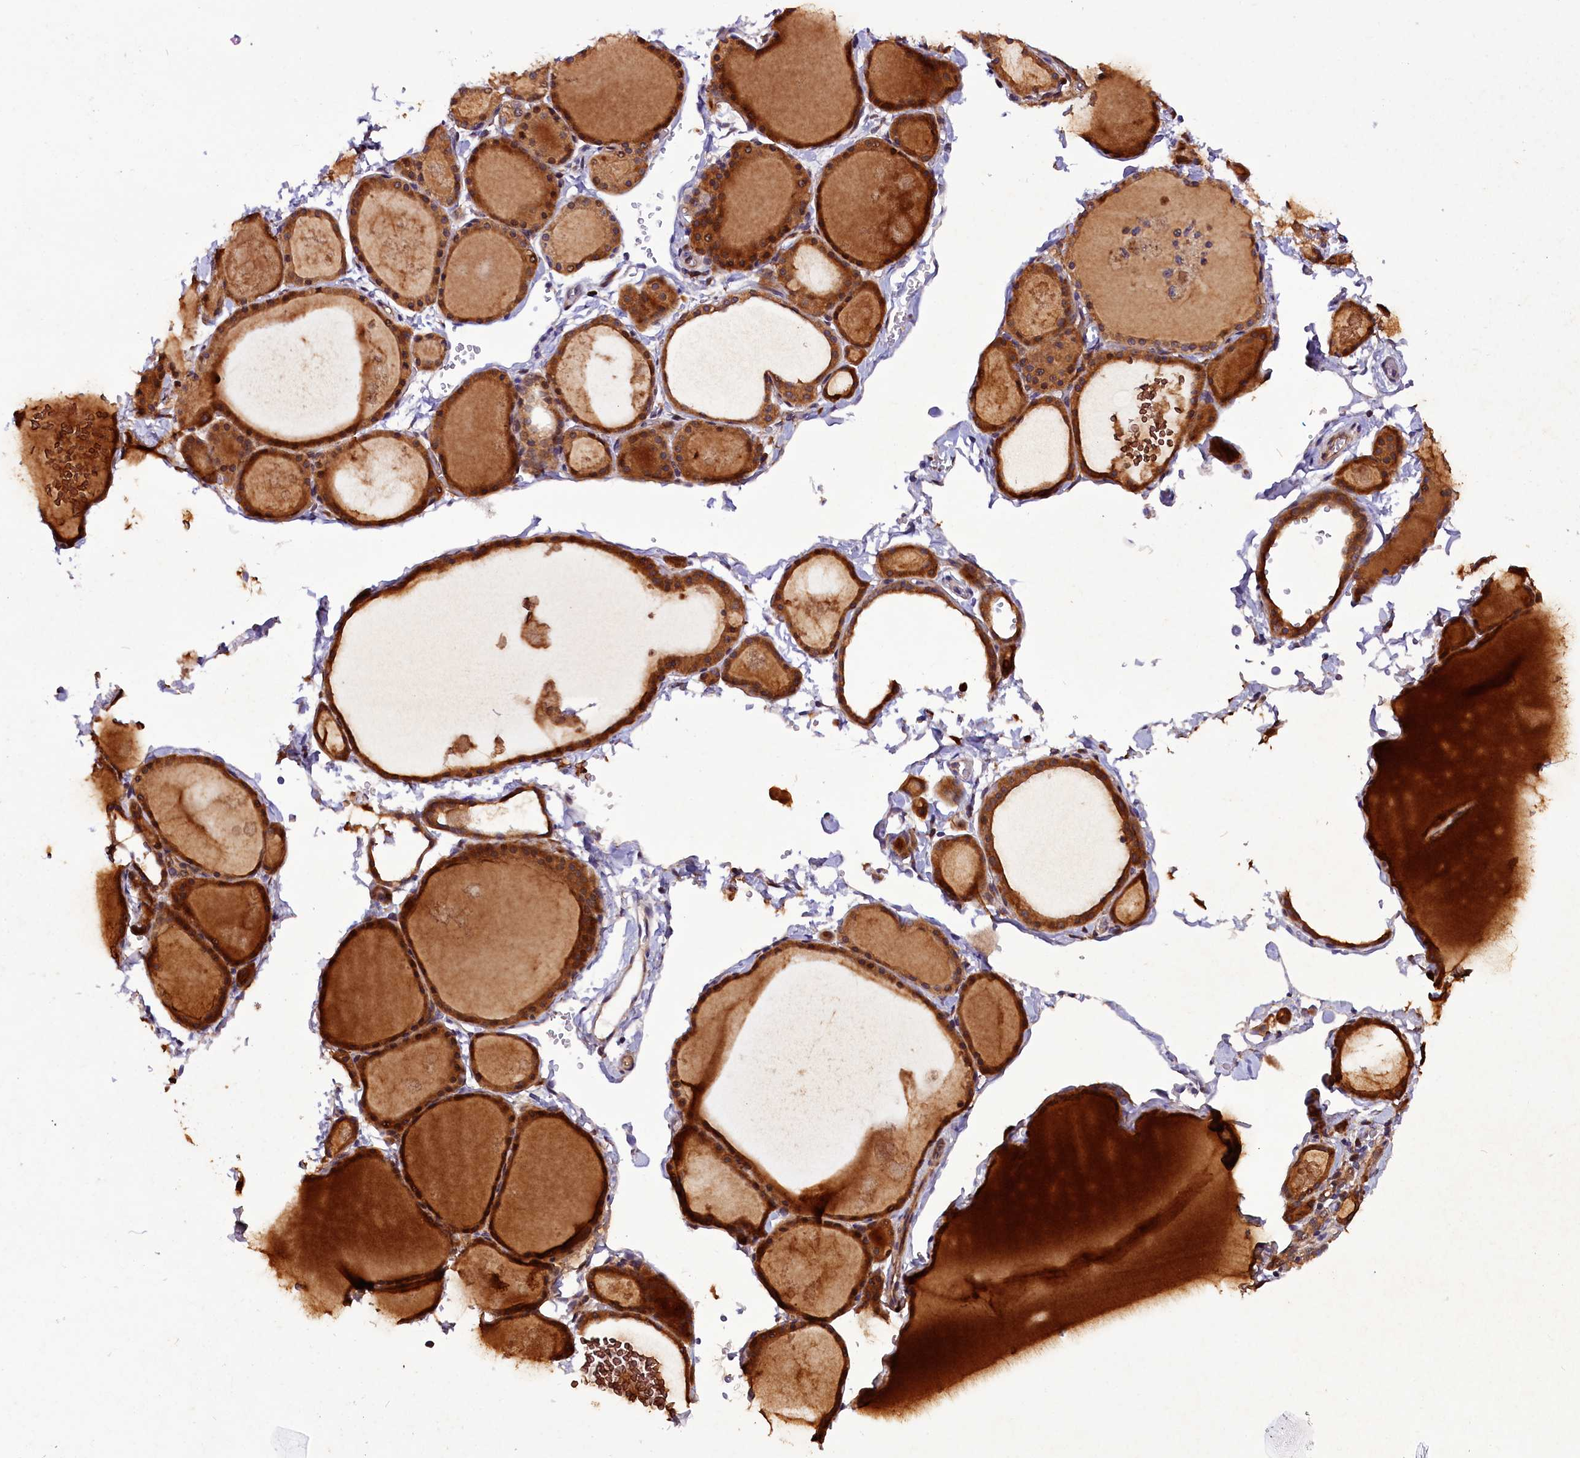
{"staining": {"intensity": "strong", "quantity": ">75%", "location": "cytoplasmic/membranous"}, "tissue": "thyroid gland", "cell_type": "Glandular cells", "image_type": "normal", "snomed": [{"axis": "morphology", "description": "Normal tissue, NOS"}, {"axis": "topography", "description": "Thyroid gland"}], "caption": "Thyroid gland stained for a protein (brown) displays strong cytoplasmic/membranous positive expression in approximately >75% of glandular cells.", "gene": "RPUSD2", "patient": {"sex": "male", "age": 56}}